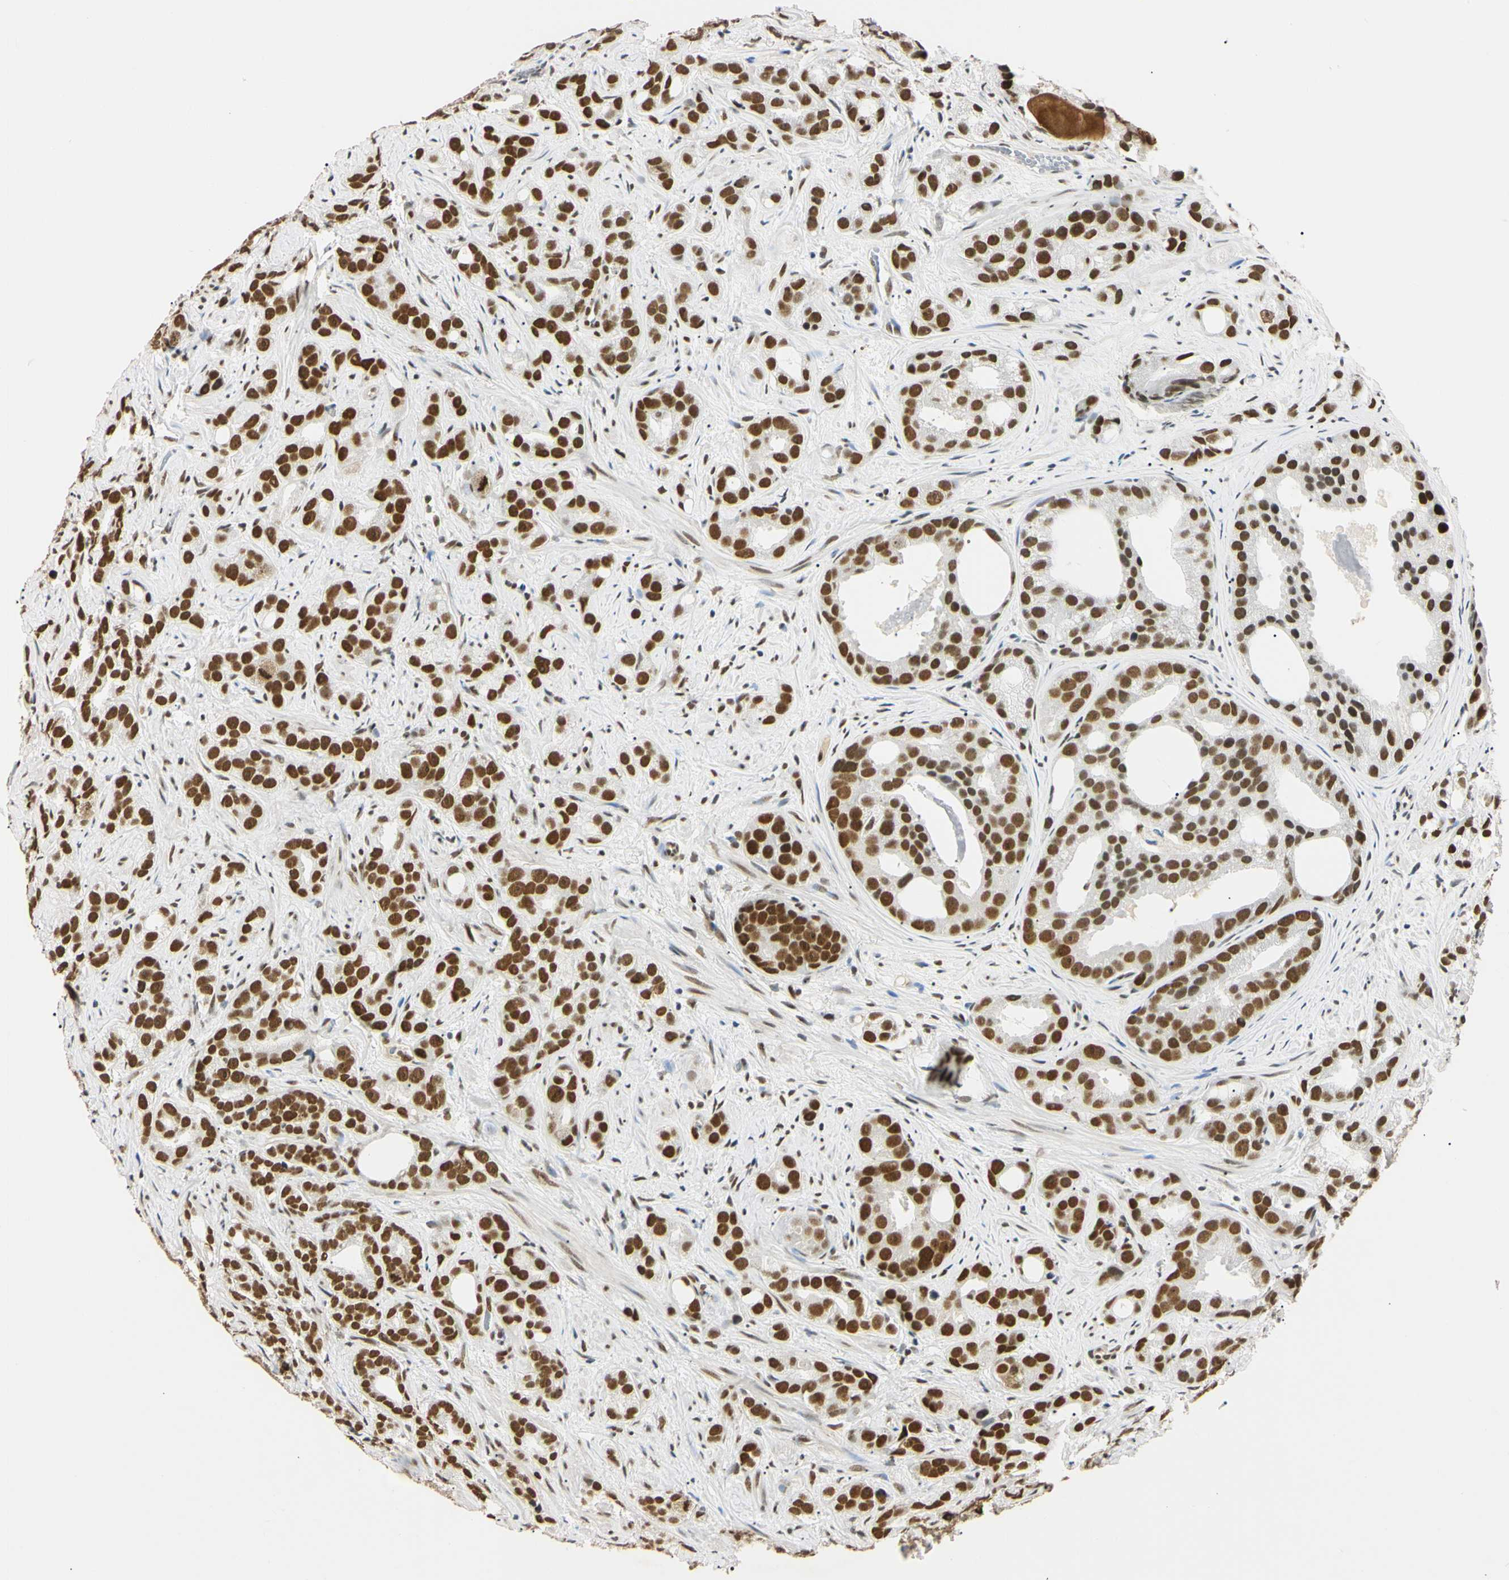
{"staining": {"intensity": "strong", "quantity": ">75%", "location": "nuclear"}, "tissue": "prostate cancer", "cell_type": "Tumor cells", "image_type": "cancer", "snomed": [{"axis": "morphology", "description": "Adenocarcinoma, Low grade"}, {"axis": "topography", "description": "Prostate"}], "caption": "A histopathology image of adenocarcinoma (low-grade) (prostate) stained for a protein reveals strong nuclear brown staining in tumor cells. The protein of interest is stained brown, and the nuclei are stained in blue (DAB (3,3'-diaminobenzidine) IHC with brightfield microscopy, high magnification).", "gene": "SMARCA5", "patient": {"sex": "male", "age": 89}}